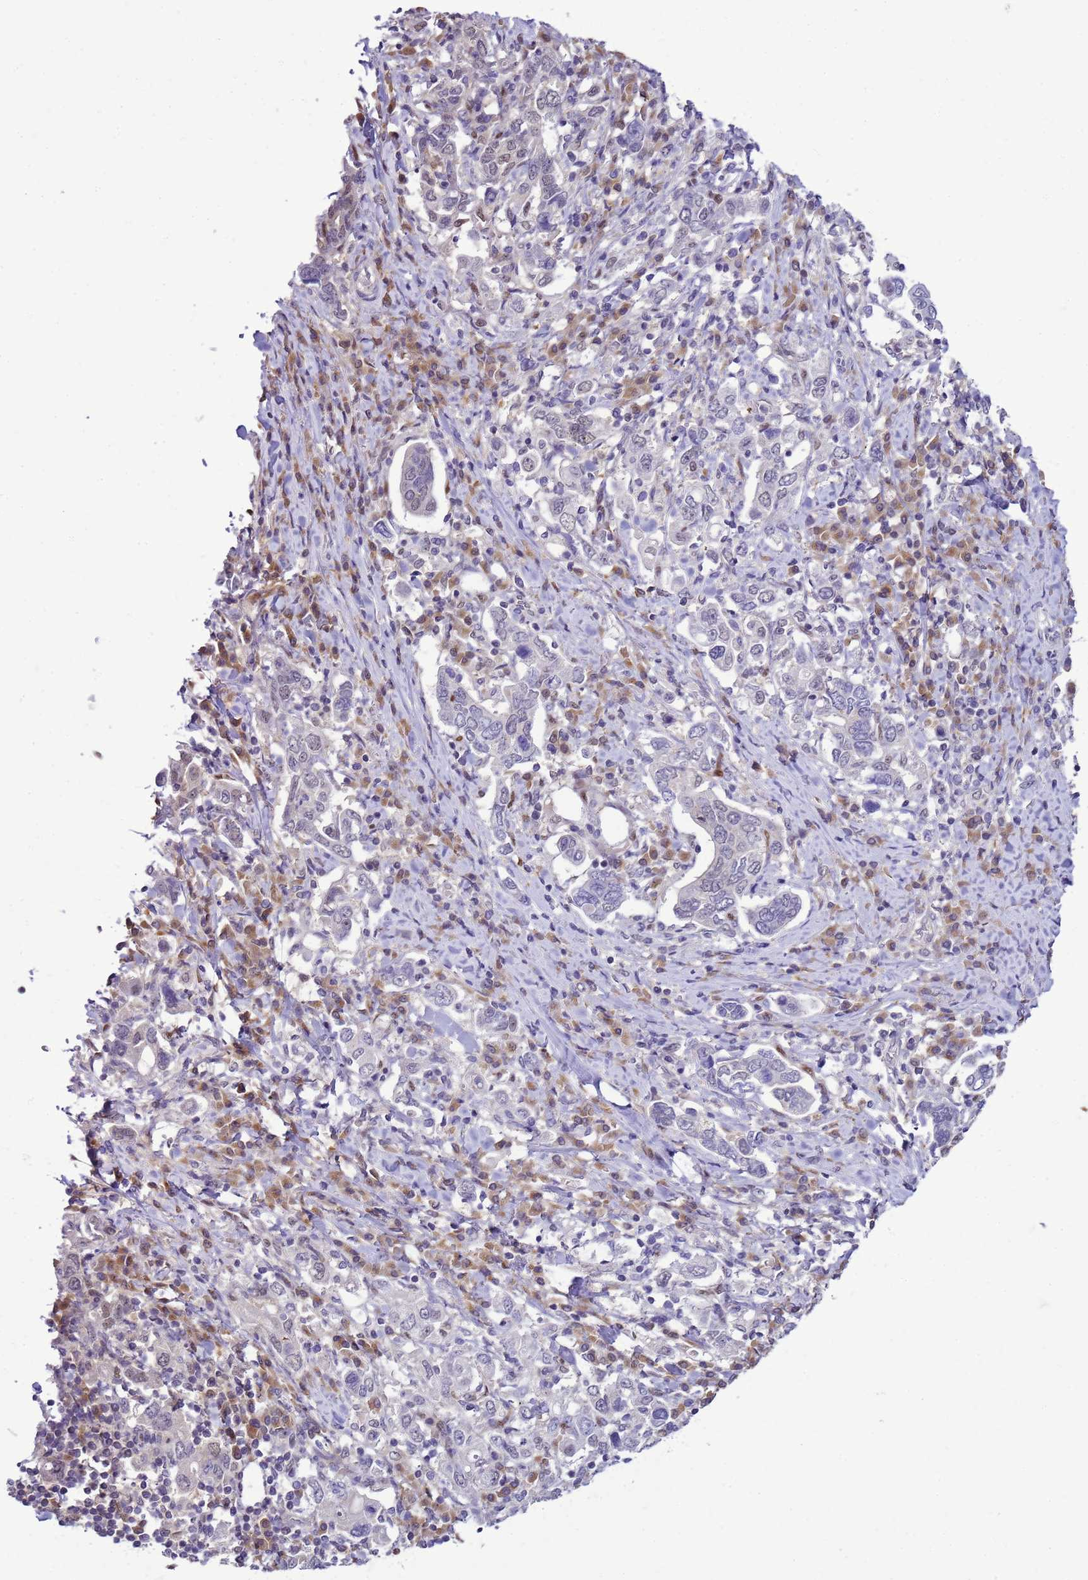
{"staining": {"intensity": "negative", "quantity": "none", "location": "none"}, "tissue": "stomach cancer", "cell_type": "Tumor cells", "image_type": "cancer", "snomed": [{"axis": "morphology", "description": "Adenocarcinoma, NOS"}, {"axis": "topography", "description": "Stomach, upper"}, {"axis": "topography", "description": "Stomach"}], "caption": "Immunohistochemical staining of human stomach cancer exhibits no significant expression in tumor cells.", "gene": "DDI2", "patient": {"sex": "male", "age": 62}}